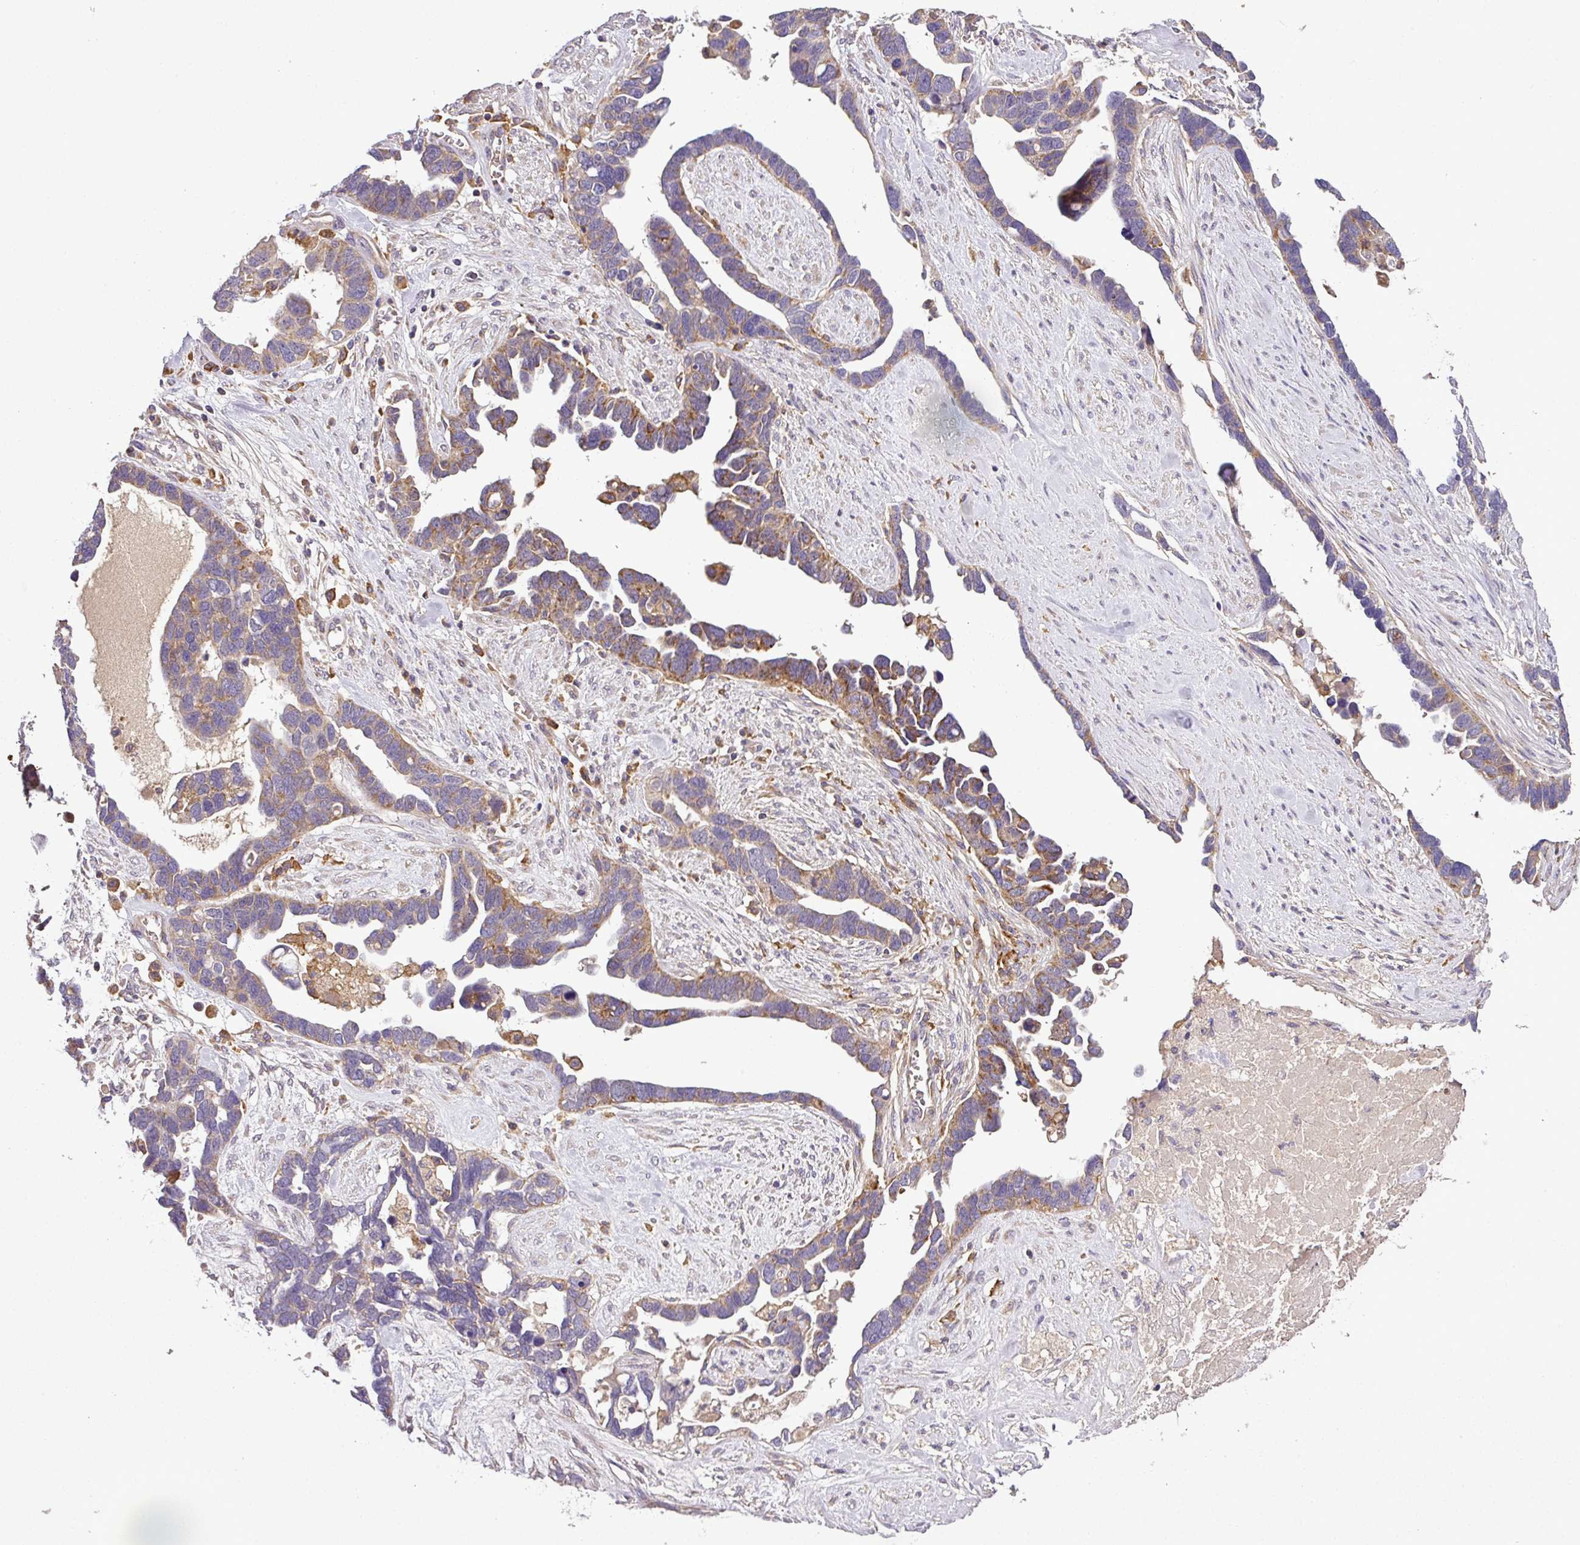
{"staining": {"intensity": "moderate", "quantity": ">75%", "location": "cytoplasmic/membranous"}, "tissue": "ovarian cancer", "cell_type": "Tumor cells", "image_type": "cancer", "snomed": [{"axis": "morphology", "description": "Cystadenocarcinoma, serous, NOS"}, {"axis": "topography", "description": "Ovary"}], "caption": "Approximately >75% of tumor cells in ovarian serous cystadenocarcinoma show moderate cytoplasmic/membranous protein staining as visualized by brown immunohistochemical staining.", "gene": "ZNF513", "patient": {"sex": "female", "age": 54}}